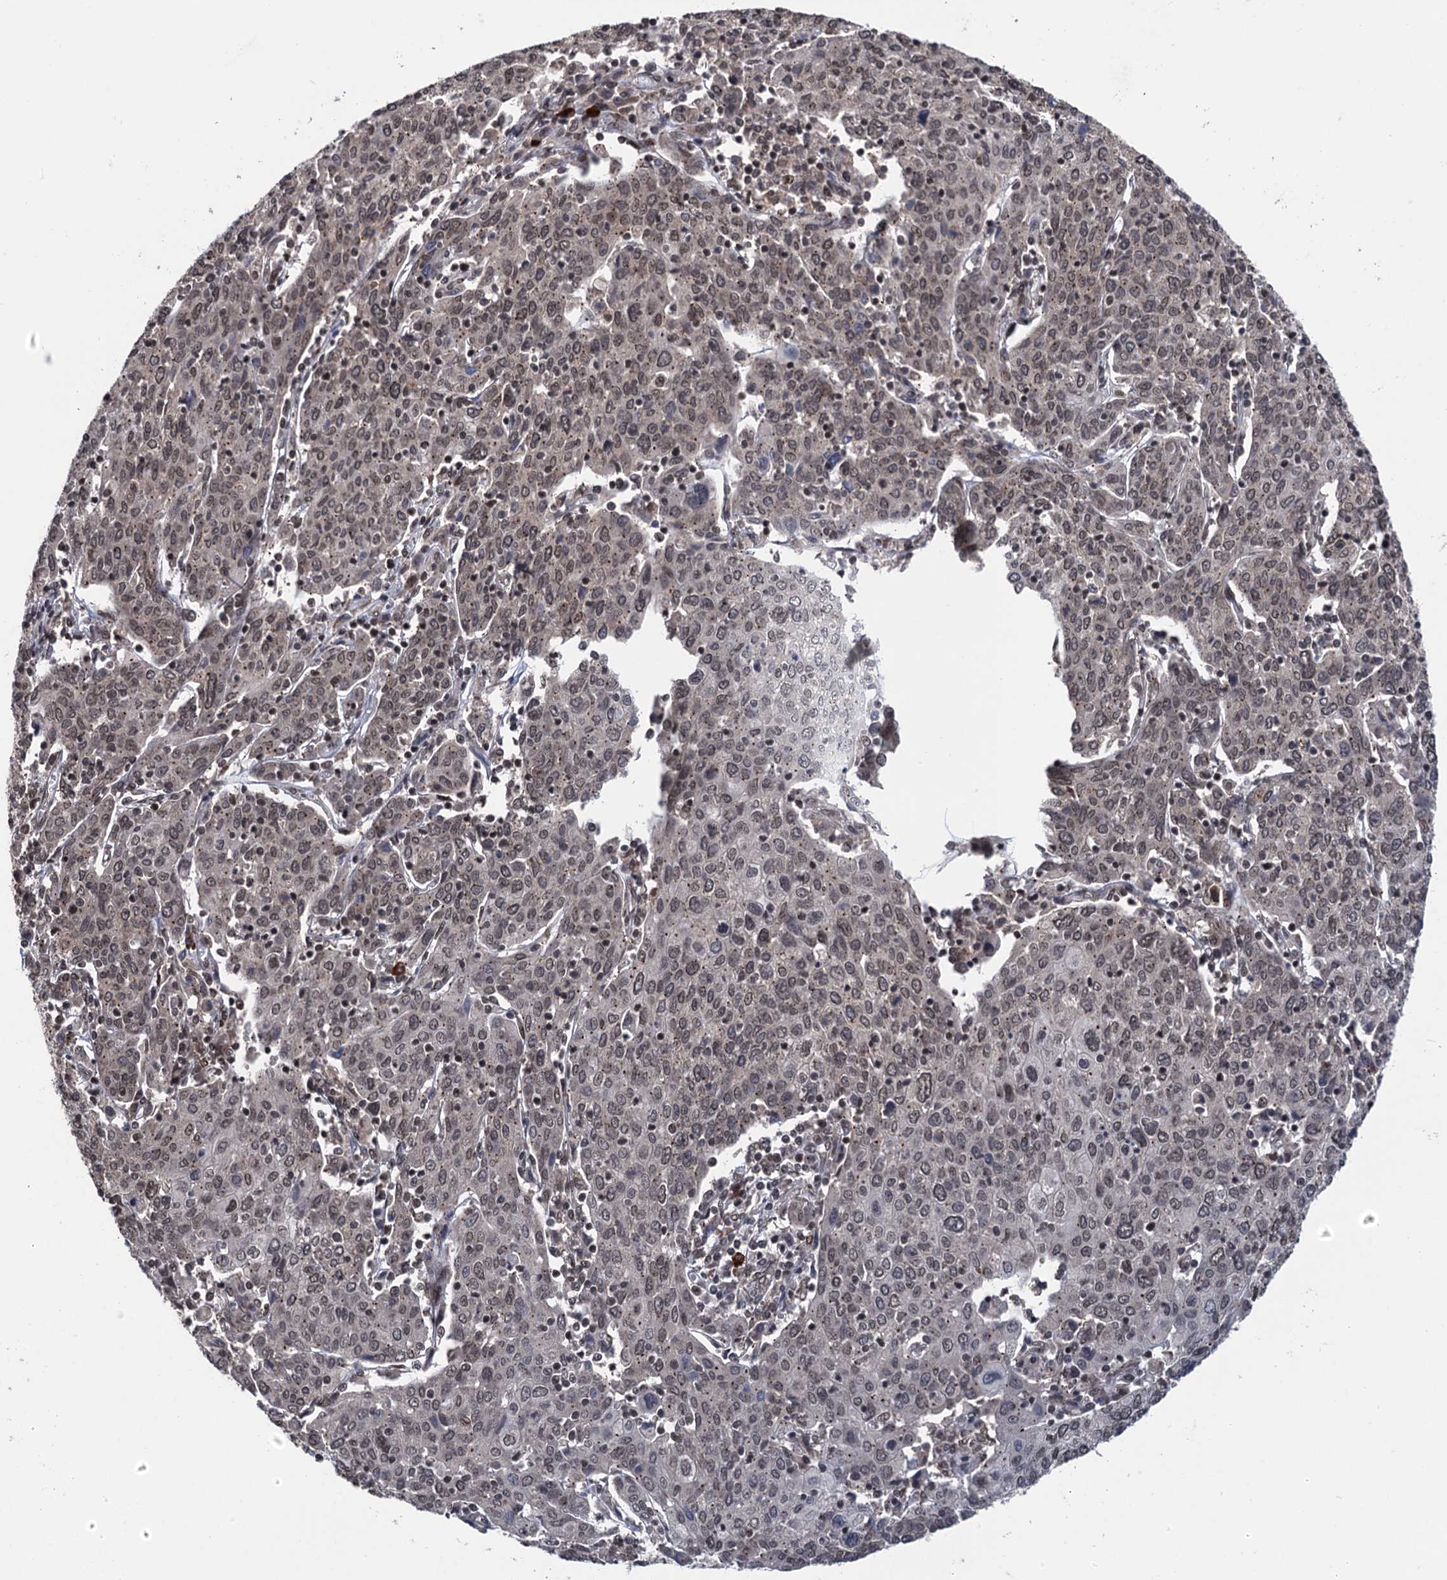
{"staining": {"intensity": "moderate", "quantity": "25%-75%", "location": "nuclear"}, "tissue": "cervical cancer", "cell_type": "Tumor cells", "image_type": "cancer", "snomed": [{"axis": "morphology", "description": "Squamous cell carcinoma, NOS"}, {"axis": "topography", "description": "Cervix"}], "caption": "This image exhibits cervical cancer stained with immunohistochemistry (IHC) to label a protein in brown. The nuclear of tumor cells show moderate positivity for the protein. Nuclei are counter-stained blue.", "gene": "RASSF4", "patient": {"sex": "female", "age": 67}}